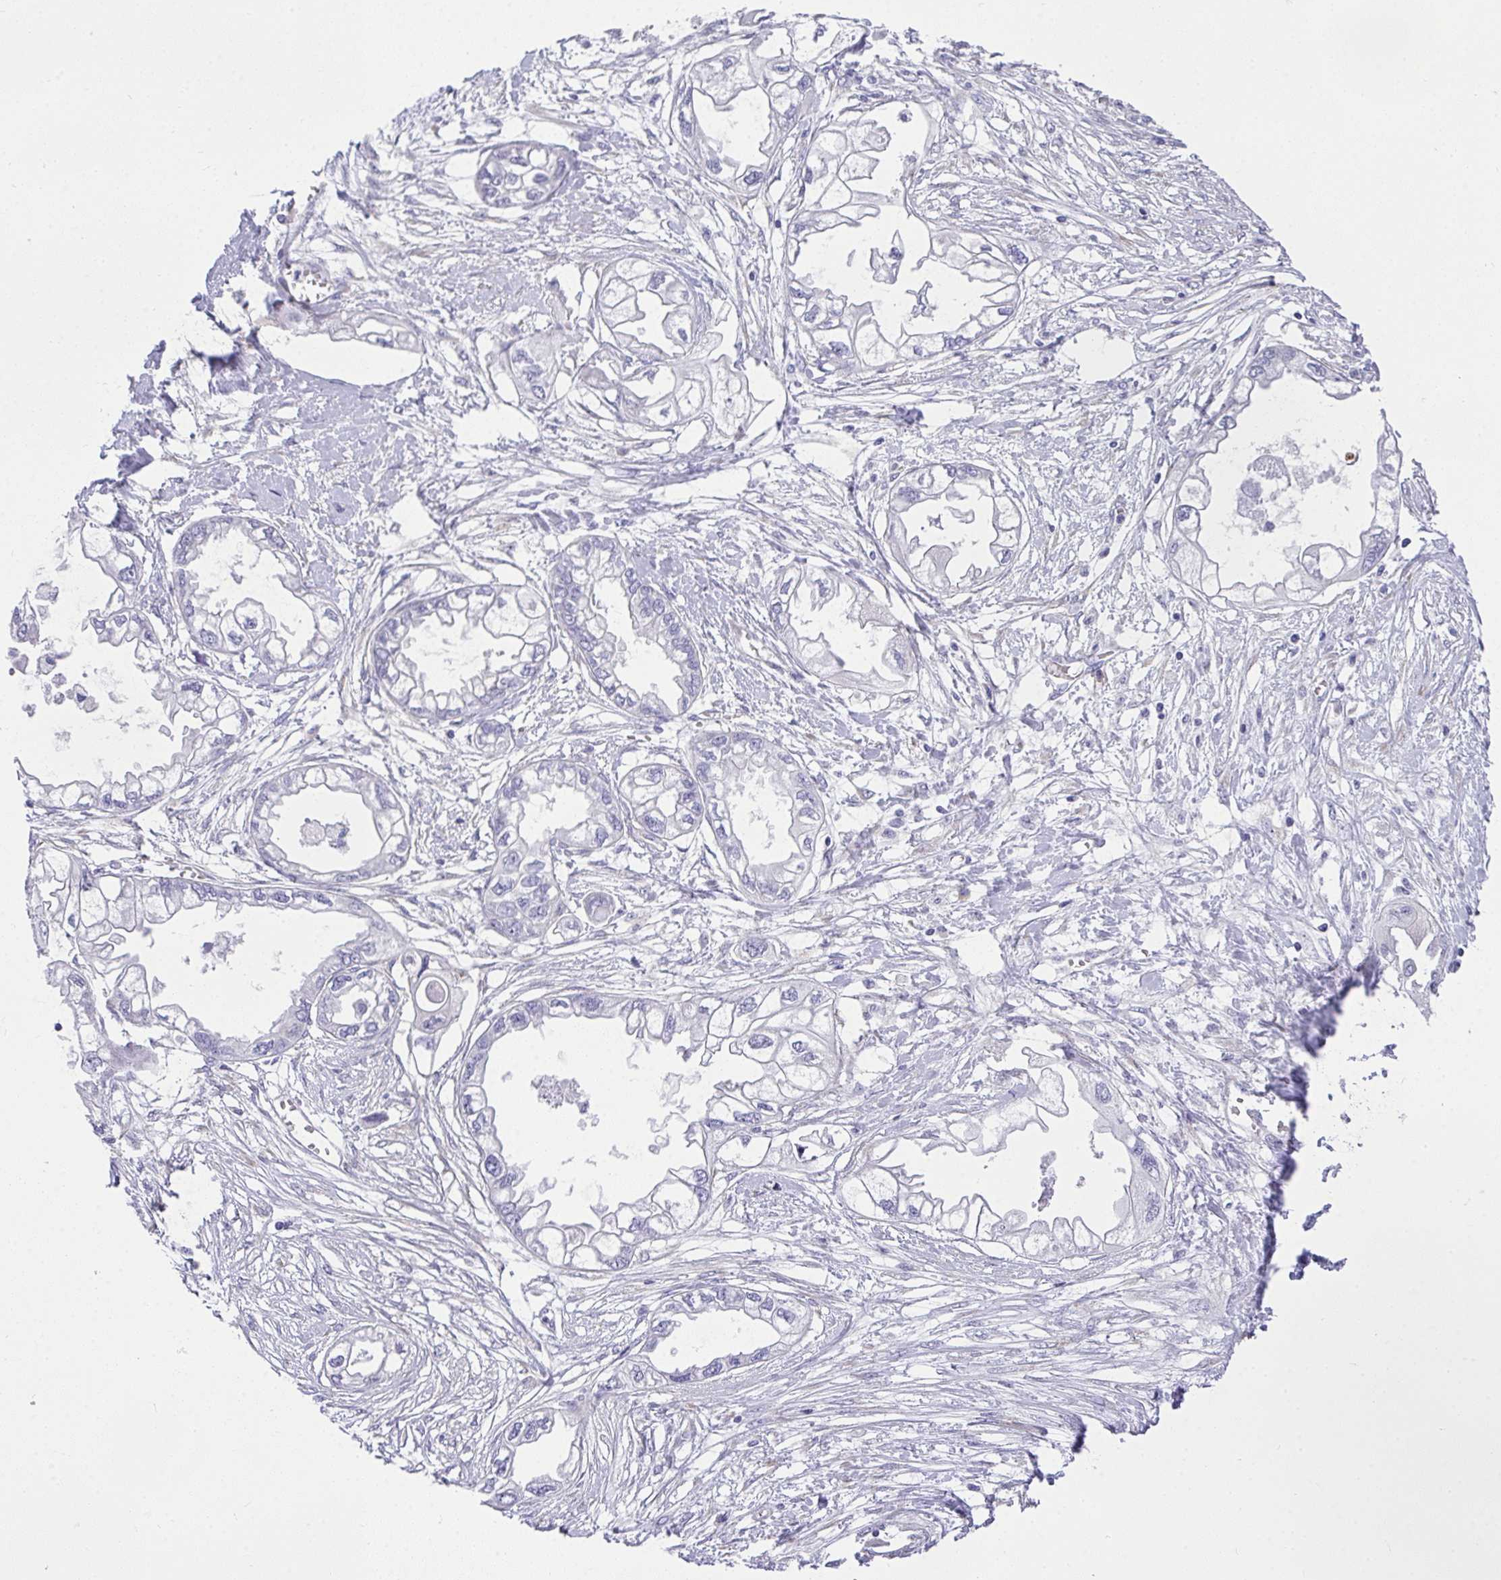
{"staining": {"intensity": "negative", "quantity": "none", "location": "none"}, "tissue": "endometrial cancer", "cell_type": "Tumor cells", "image_type": "cancer", "snomed": [{"axis": "morphology", "description": "Adenocarcinoma, NOS"}, {"axis": "morphology", "description": "Adenocarcinoma, metastatic, NOS"}, {"axis": "topography", "description": "Adipose tissue"}, {"axis": "topography", "description": "Endometrium"}], "caption": "A high-resolution micrograph shows immunohistochemistry staining of metastatic adenocarcinoma (endometrial), which exhibits no significant positivity in tumor cells.", "gene": "ADRA2C", "patient": {"sex": "female", "age": 67}}